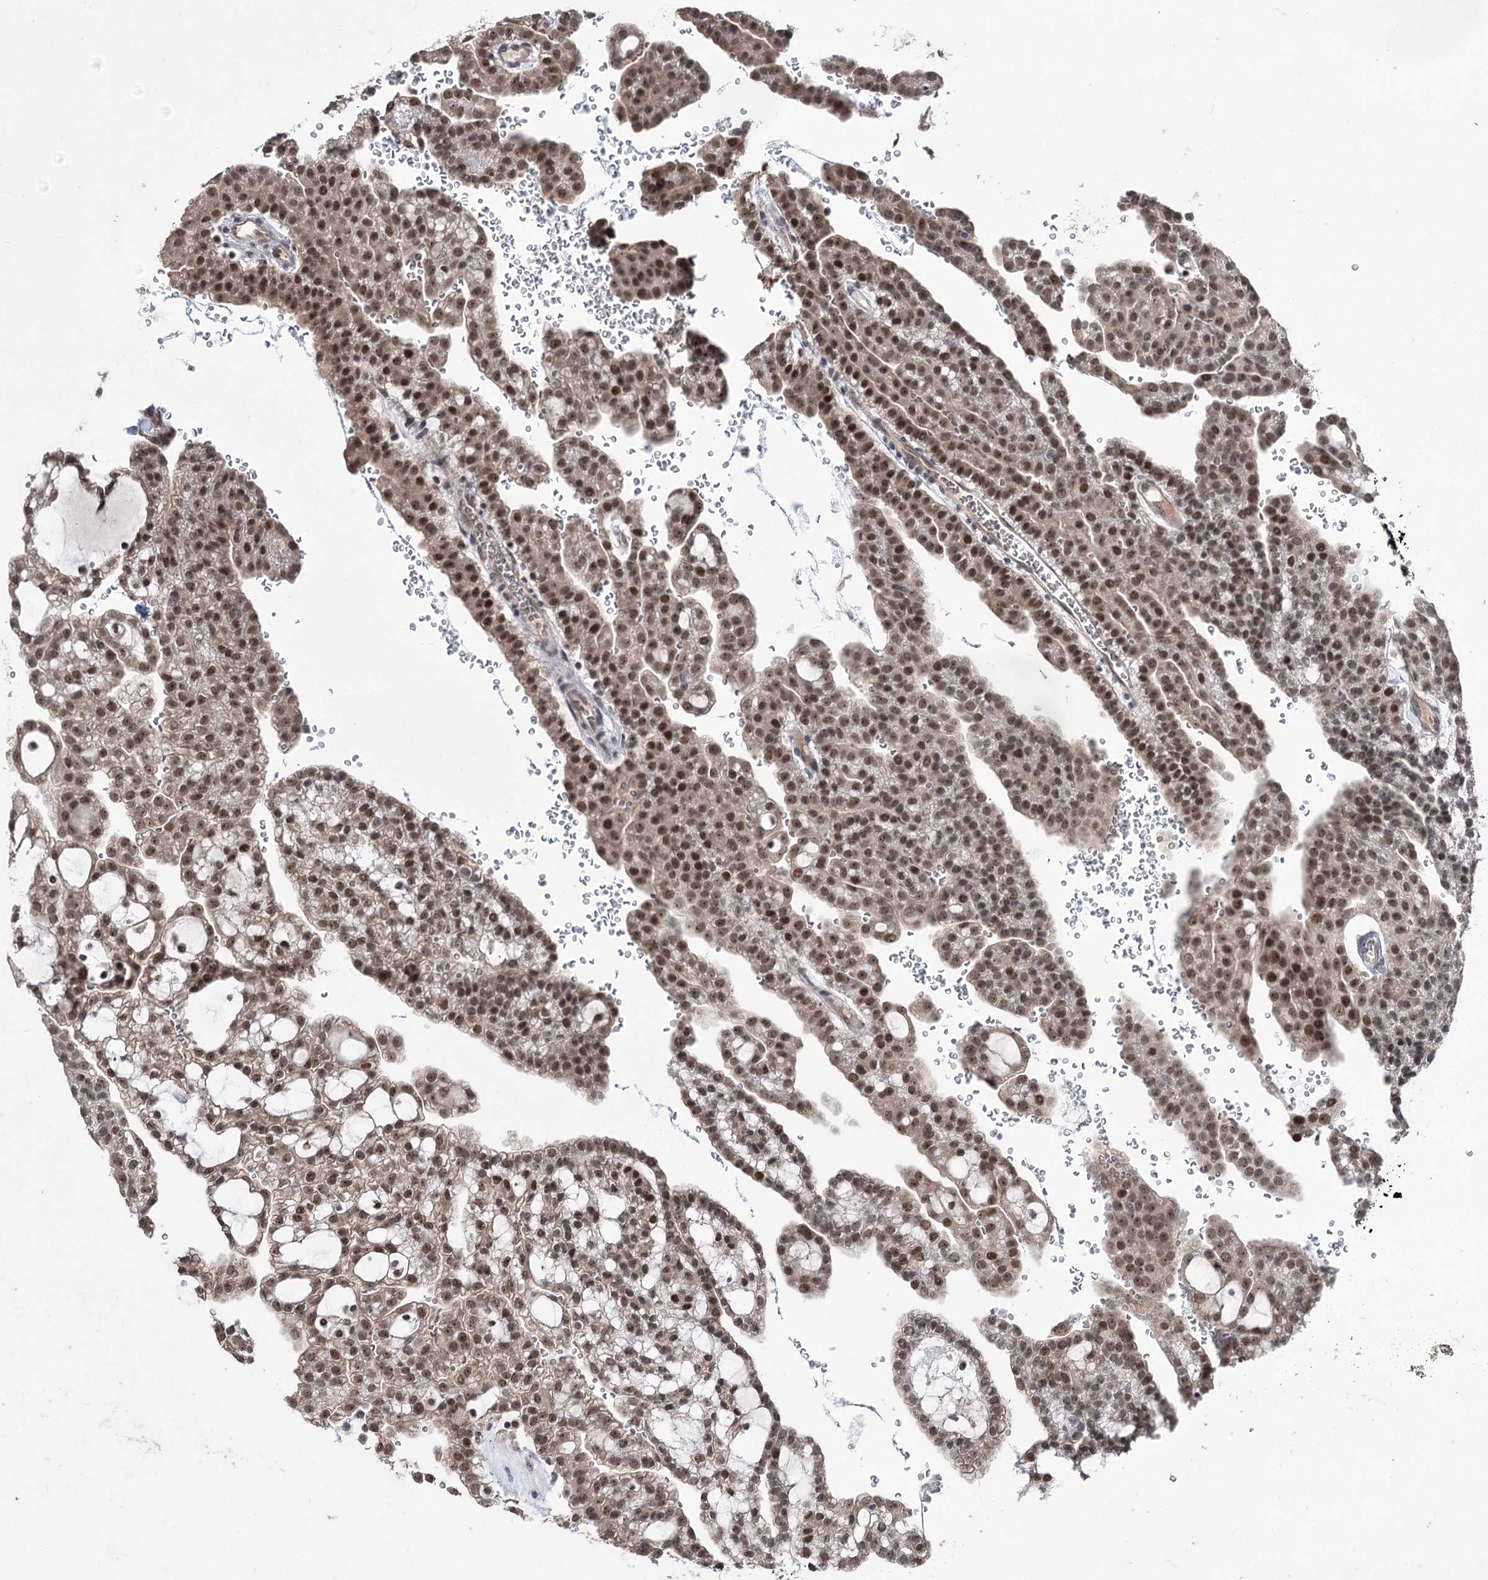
{"staining": {"intensity": "moderate", "quantity": ">75%", "location": "nuclear"}, "tissue": "renal cancer", "cell_type": "Tumor cells", "image_type": "cancer", "snomed": [{"axis": "morphology", "description": "Adenocarcinoma, NOS"}, {"axis": "topography", "description": "Kidney"}], "caption": "About >75% of tumor cells in human renal adenocarcinoma reveal moderate nuclear protein positivity as visualized by brown immunohistochemical staining.", "gene": "VGLL4", "patient": {"sex": "male", "age": 63}}